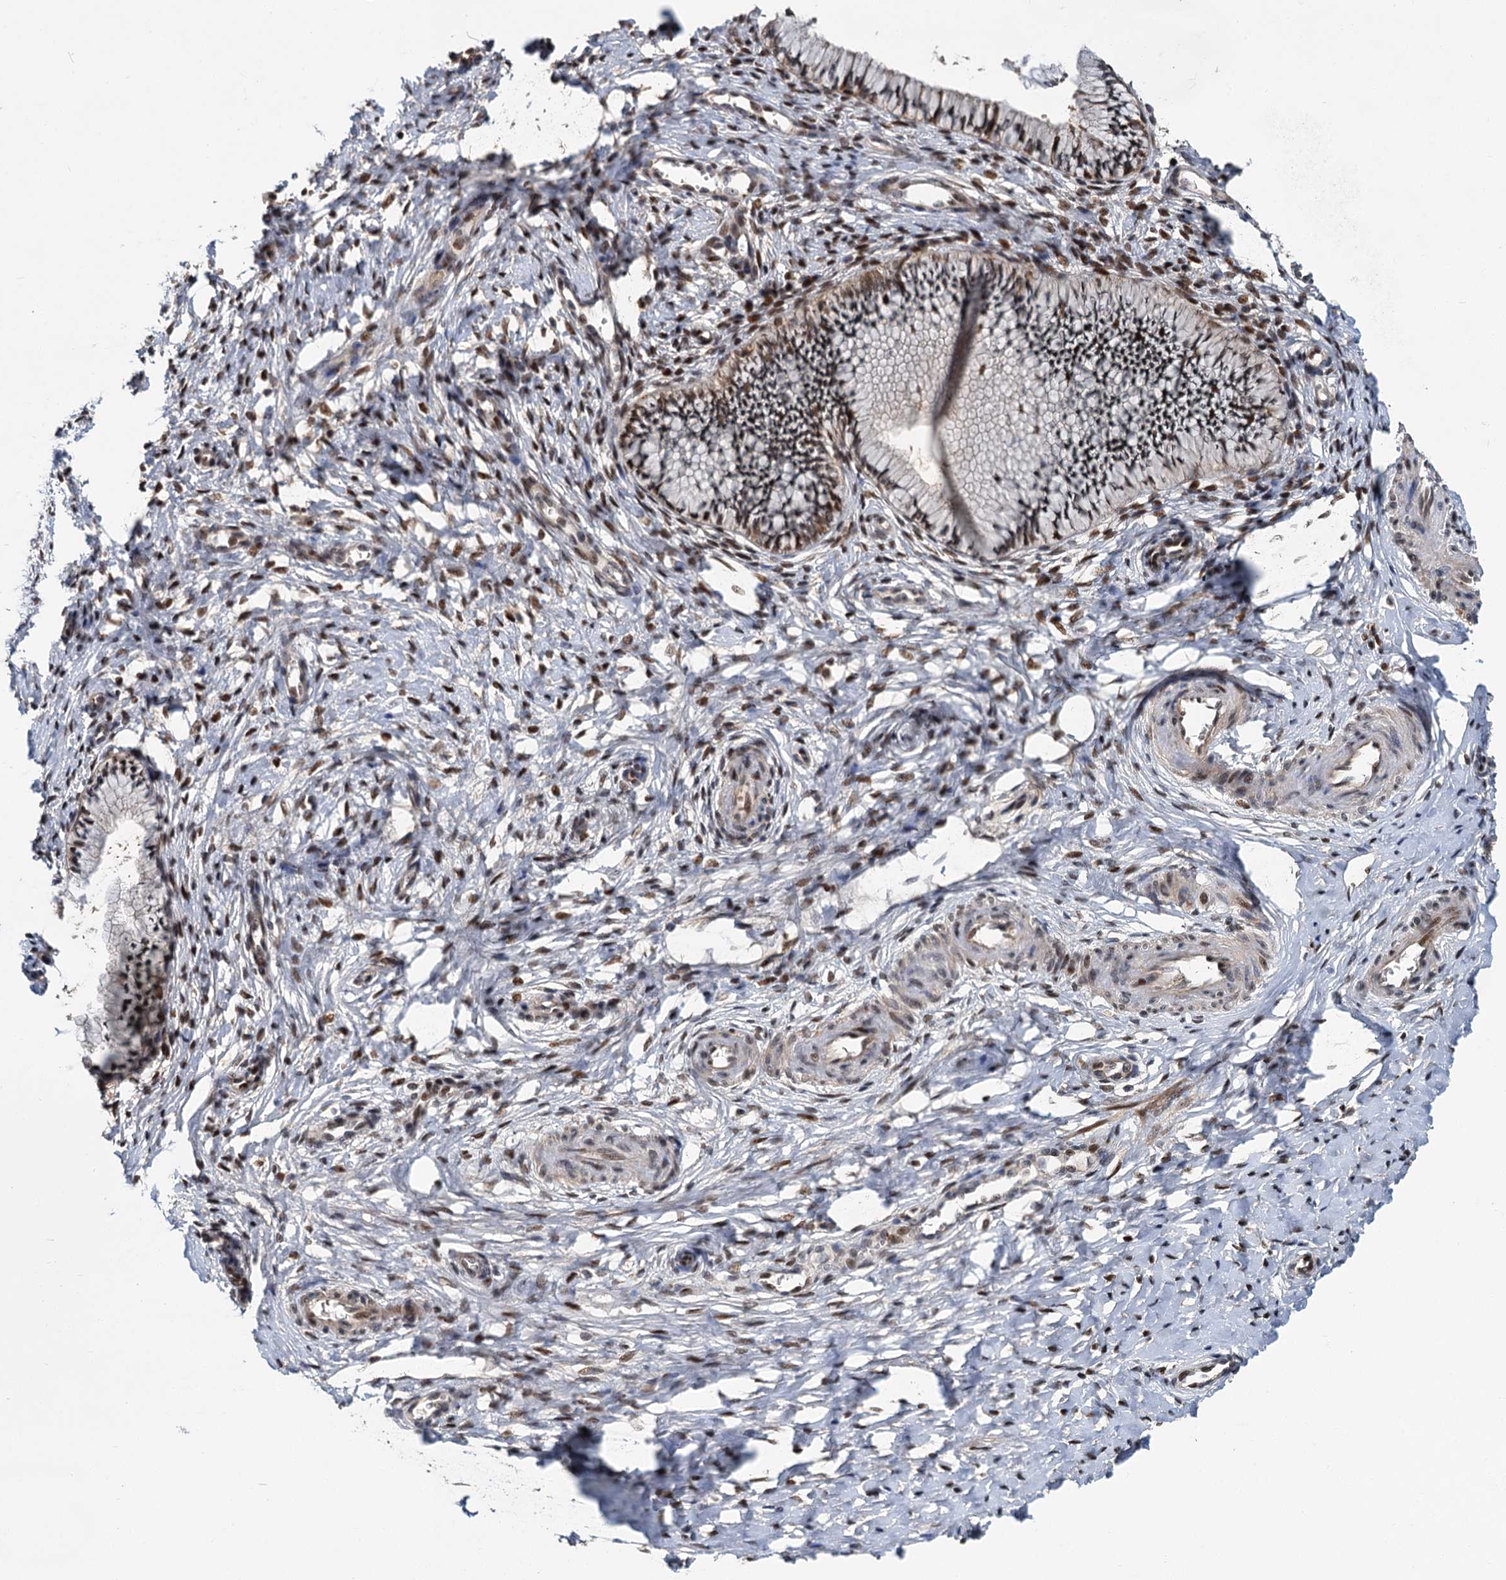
{"staining": {"intensity": "moderate", "quantity": ">75%", "location": "cytoplasmic/membranous,nuclear"}, "tissue": "cervix", "cell_type": "Glandular cells", "image_type": "normal", "snomed": [{"axis": "morphology", "description": "Normal tissue, NOS"}, {"axis": "topography", "description": "Cervix"}], "caption": "Protein expression by immunohistochemistry reveals moderate cytoplasmic/membranous,nuclear positivity in about >75% of glandular cells in normal cervix.", "gene": "MBD6", "patient": {"sex": "female", "age": 36}}